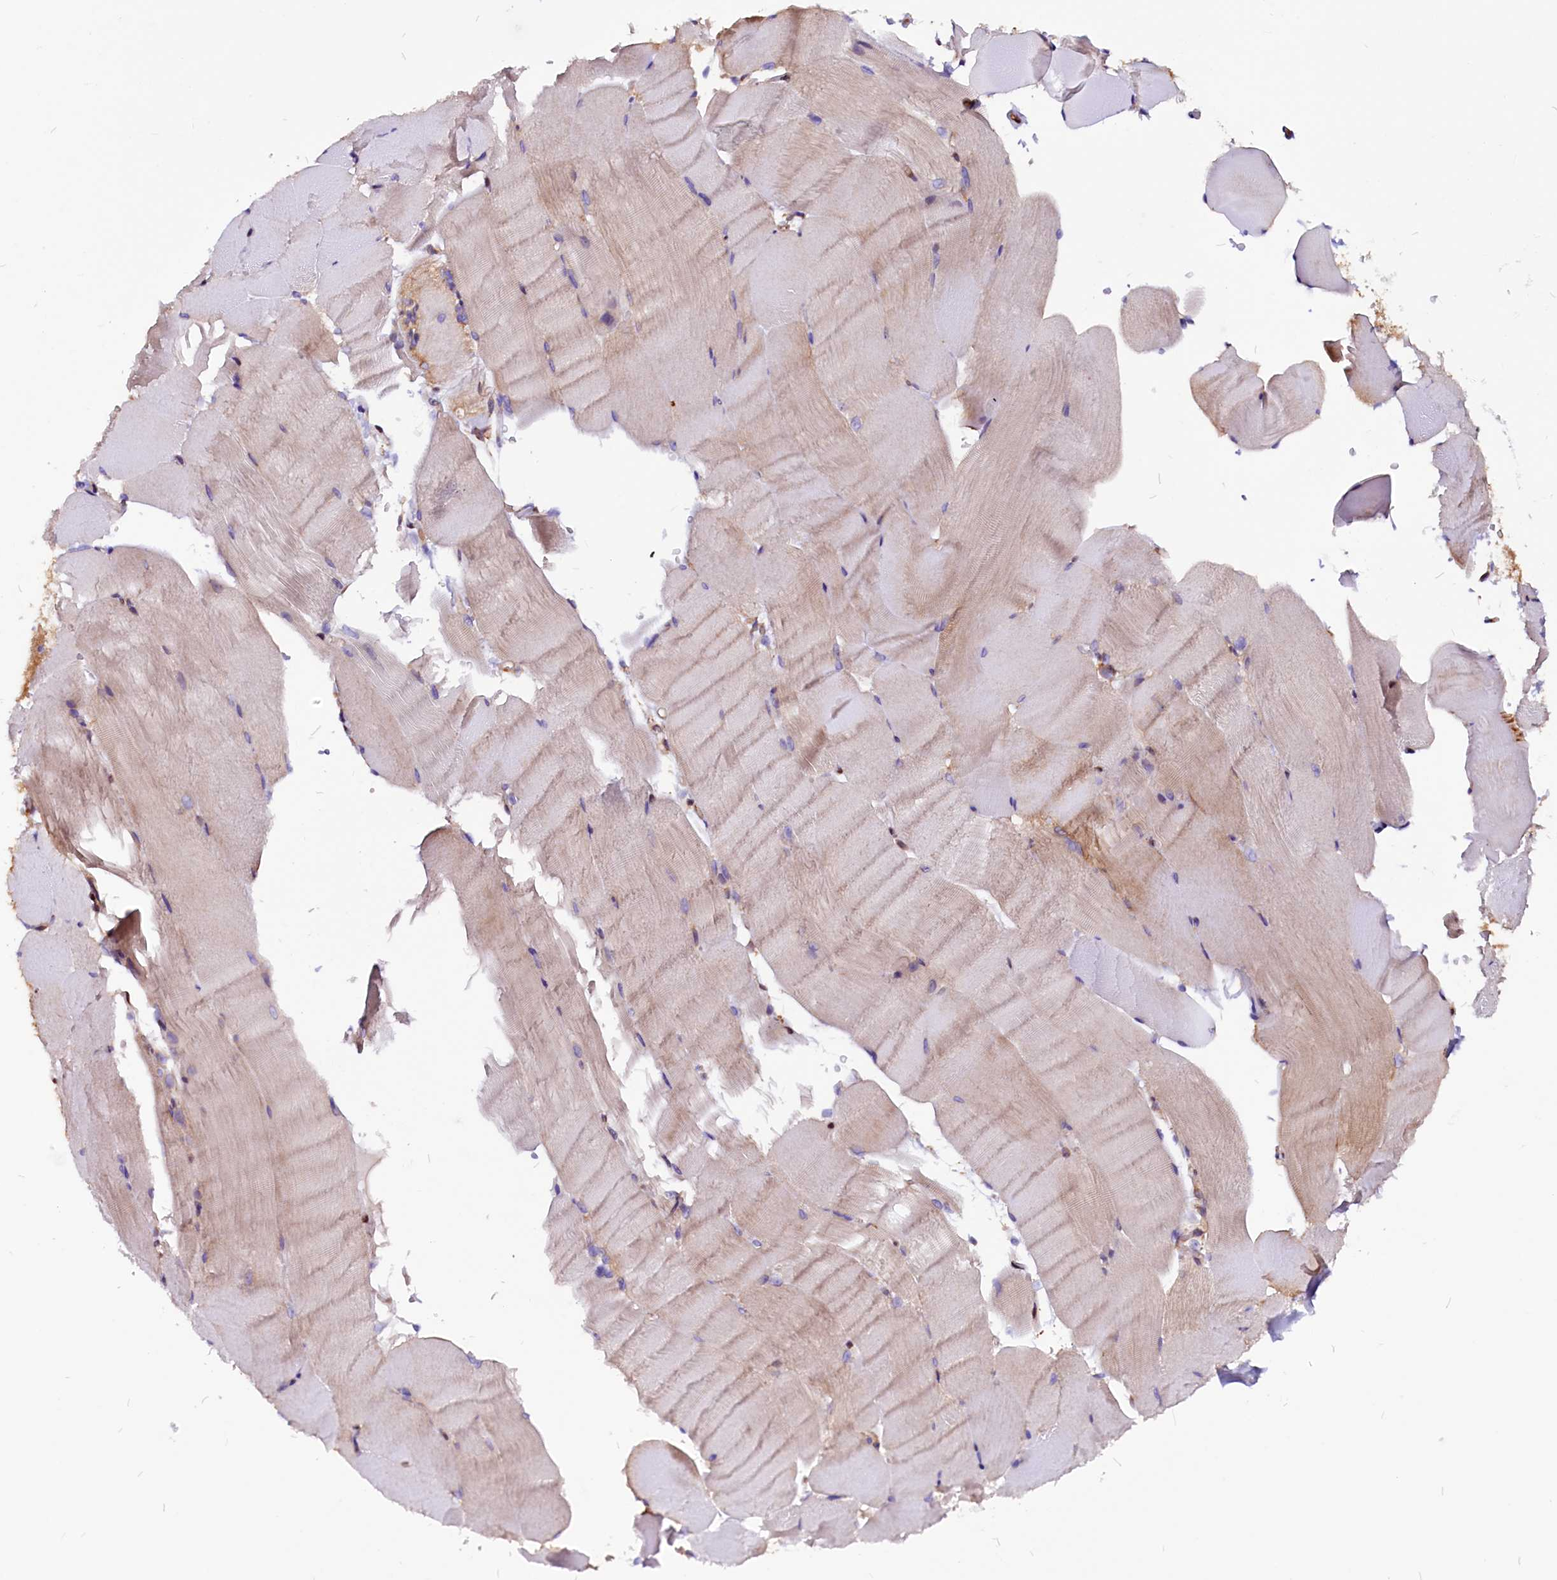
{"staining": {"intensity": "weak", "quantity": "25%-75%", "location": "cytoplasmic/membranous"}, "tissue": "skeletal muscle", "cell_type": "Myocytes", "image_type": "normal", "snomed": [{"axis": "morphology", "description": "Normal tissue, NOS"}, {"axis": "topography", "description": "Skeletal muscle"}, {"axis": "topography", "description": "Parathyroid gland"}], "caption": "Skeletal muscle stained with a protein marker reveals weak staining in myocytes.", "gene": "EIF3G", "patient": {"sex": "female", "age": 37}}